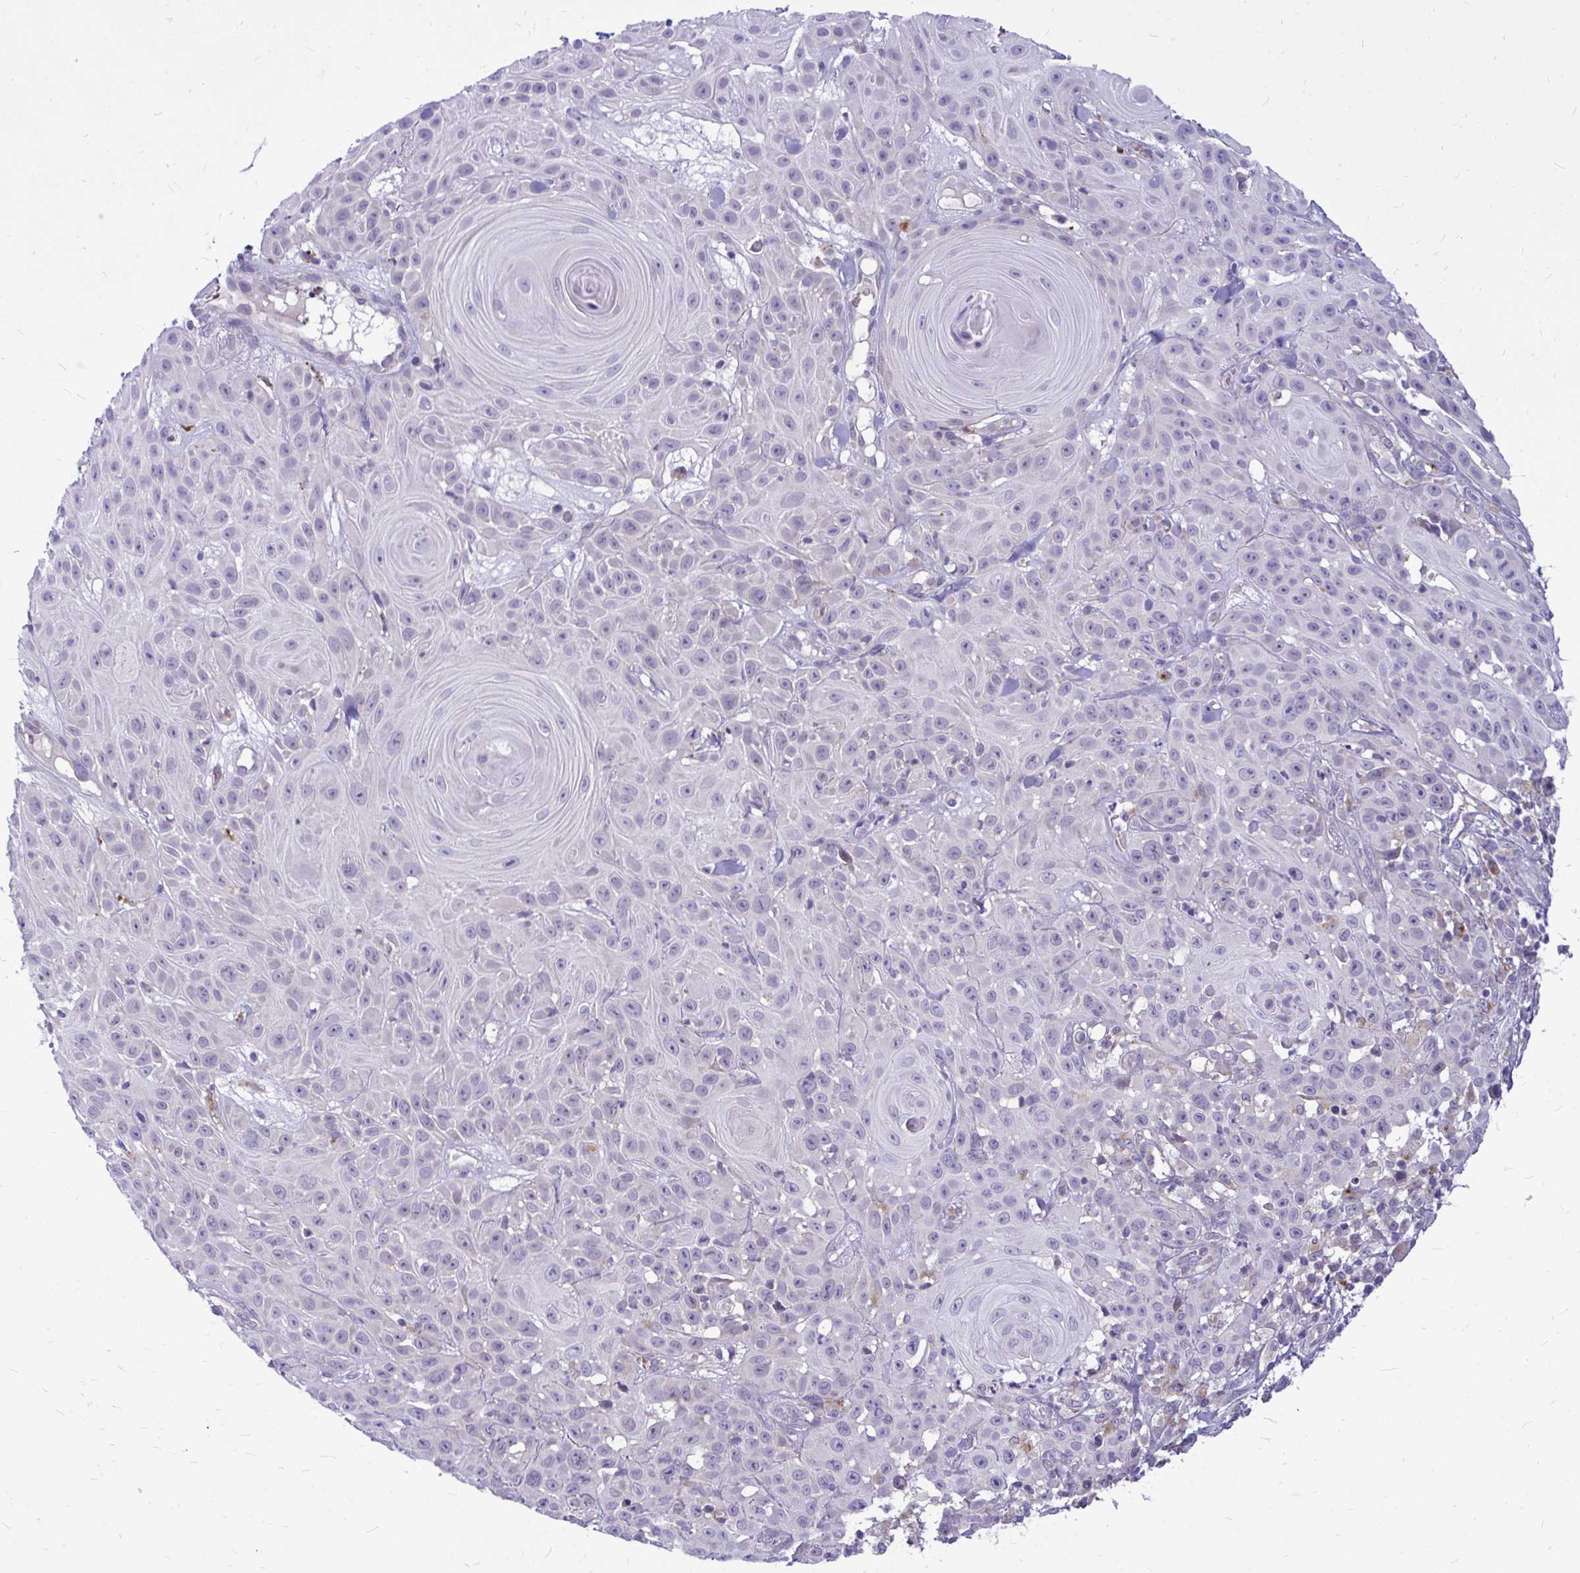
{"staining": {"intensity": "negative", "quantity": "none", "location": "none"}, "tissue": "skin cancer", "cell_type": "Tumor cells", "image_type": "cancer", "snomed": [{"axis": "morphology", "description": "Squamous cell carcinoma, NOS"}, {"axis": "topography", "description": "Skin"}], "caption": "DAB (3,3'-diaminobenzidine) immunohistochemical staining of human squamous cell carcinoma (skin) exhibits no significant expression in tumor cells.", "gene": "ZSCAN25", "patient": {"sex": "male", "age": 82}}